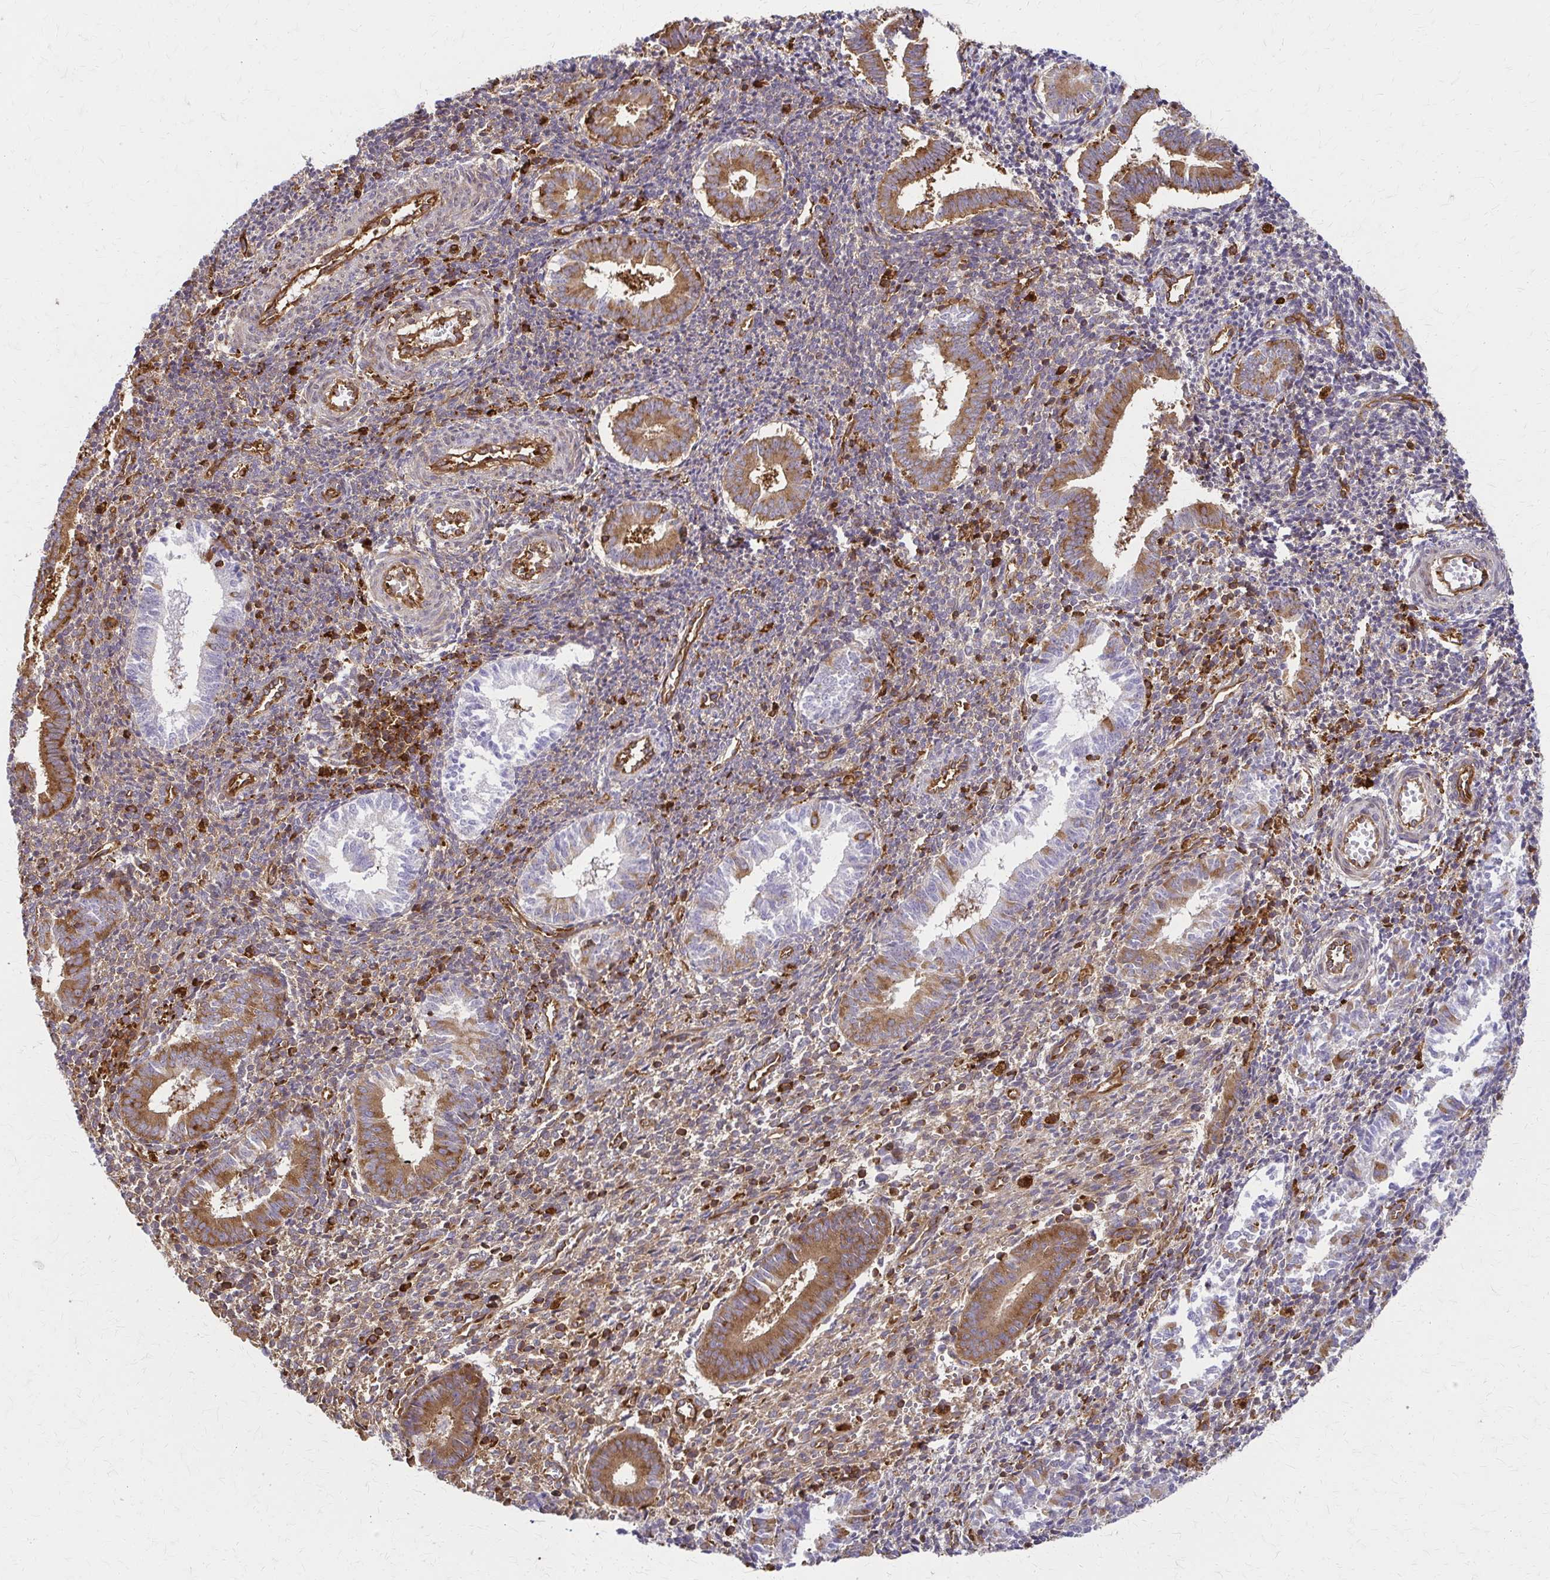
{"staining": {"intensity": "moderate", "quantity": "25%-75%", "location": "cytoplasmic/membranous"}, "tissue": "endometrium", "cell_type": "Cells in endometrial stroma", "image_type": "normal", "snomed": [{"axis": "morphology", "description": "Normal tissue, NOS"}, {"axis": "topography", "description": "Endometrium"}], "caption": "Cells in endometrial stroma exhibit moderate cytoplasmic/membranous staining in about 25%-75% of cells in normal endometrium. (DAB (3,3'-diaminobenzidine) IHC, brown staining for protein, blue staining for nuclei).", "gene": "WASF2", "patient": {"sex": "female", "age": 25}}